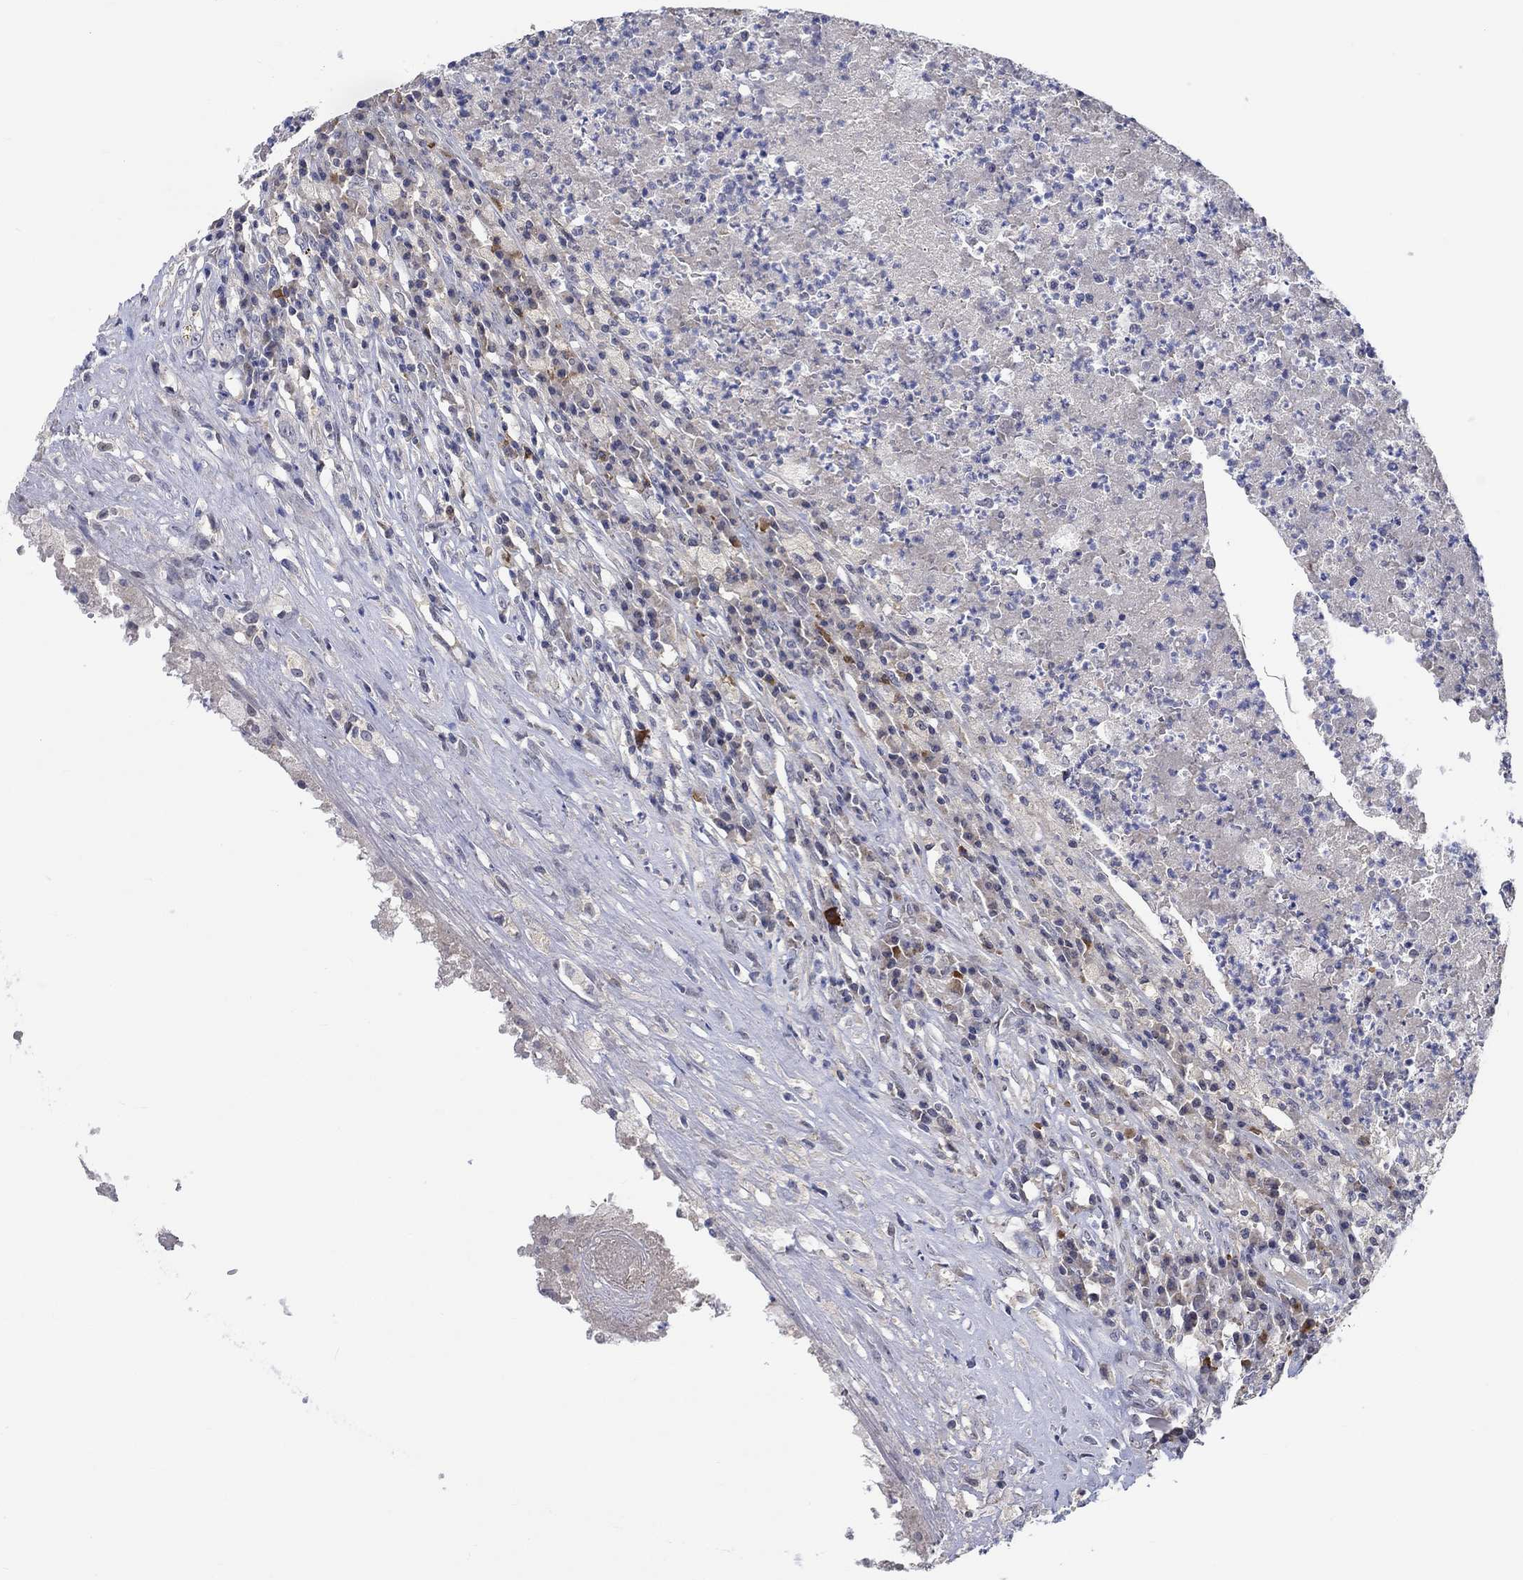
{"staining": {"intensity": "negative", "quantity": "none", "location": "none"}, "tissue": "testis cancer", "cell_type": "Tumor cells", "image_type": "cancer", "snomed": [{"axis": "morphology", "description": "Necrosis, NOS"}, {"axis": "morphology", "description": "Carcinoma, Embryonal, NOS"}, {"axis": "topography", "description": "Testis"}], "caption": "The IHC micrograph has no significant expression in tumor cells of testis cancer (embryonal carcinoma) tissue.", "gene": "WASF1", "patient": {"sex": "male", "age": 19}}